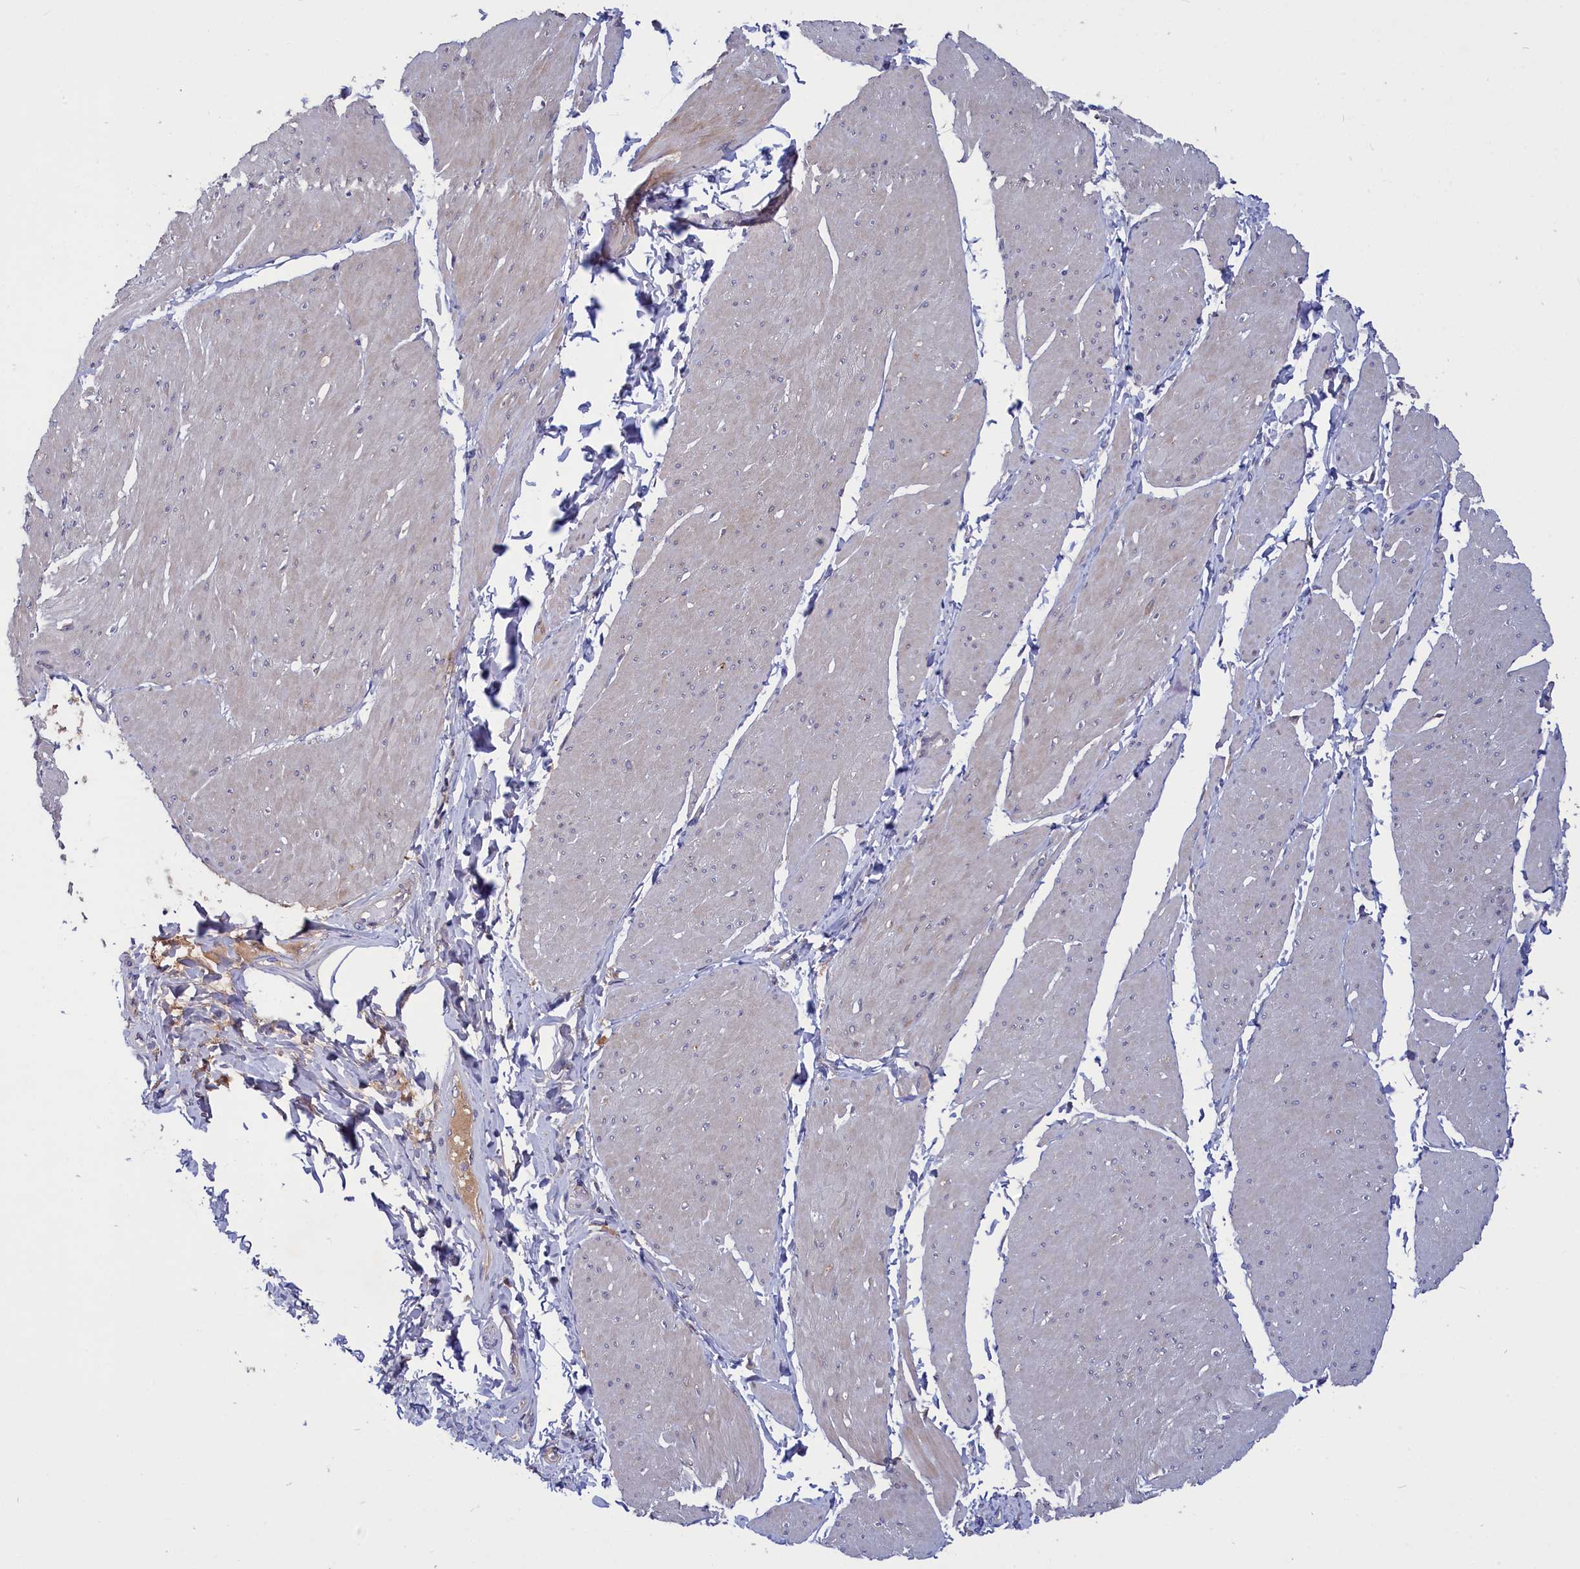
{"staining": {"intensity": "moderate", "quantity": "<25%", "location": "cytoplasmic/membranous"}, "tissue": "smooth muscle", "cell_type": "Smooth muscle cells", "image_type": "normal", "snomed": [{"axis": "morphology", "description": "Urothelial carcinoma, High grade"}, {"axis": "topography", "description": "Urinary bladder"}], "caption": "There is low levels of moderate cytoplasmic/membranous positivity in smooth muscle cells of normal smooth muscle, as demonstrated by immunohistochemical staining (brown color).", "gene": "CRACD", "patient": {"sex": "male", "age": 46}}